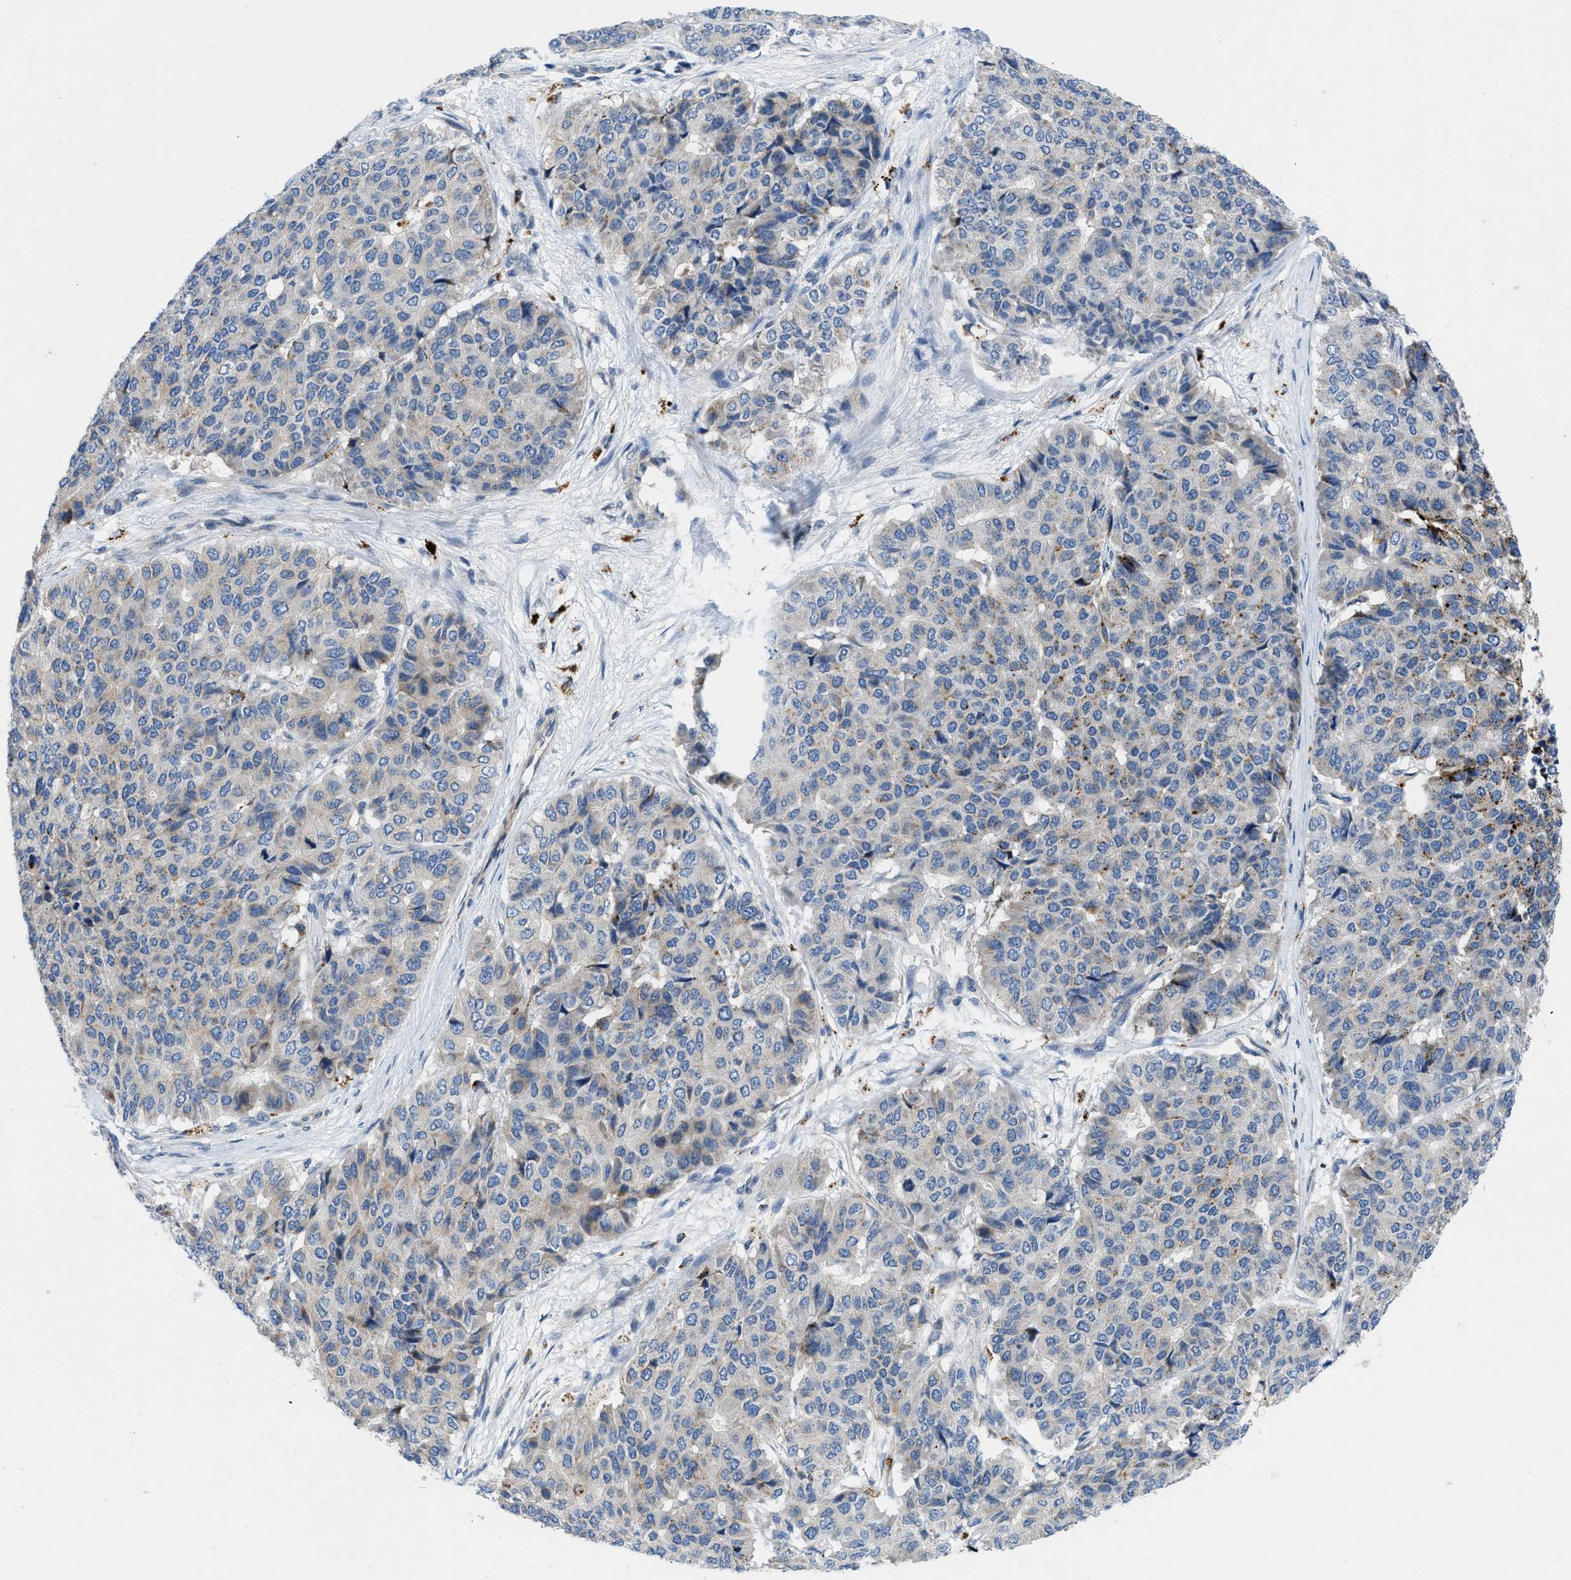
{"staining": {"intensity": "negative", "quantity": "none", "location": "none"}, "tissue": "pancreatic cancer", "cell_type": "Tumor cells", "image_type": "cancer", "snomed": [{"axis": "morphology", "description": "Adenocarcinoma, NOS"}, {"axis": "topography", "description": "Pancreas"}], "caption": "Tumor cells show no significant protein staining in pancreatic cancer (adenocarcinoma).", "gene": "TMEM248", "patient": {"sex": "male", "age": 50}}